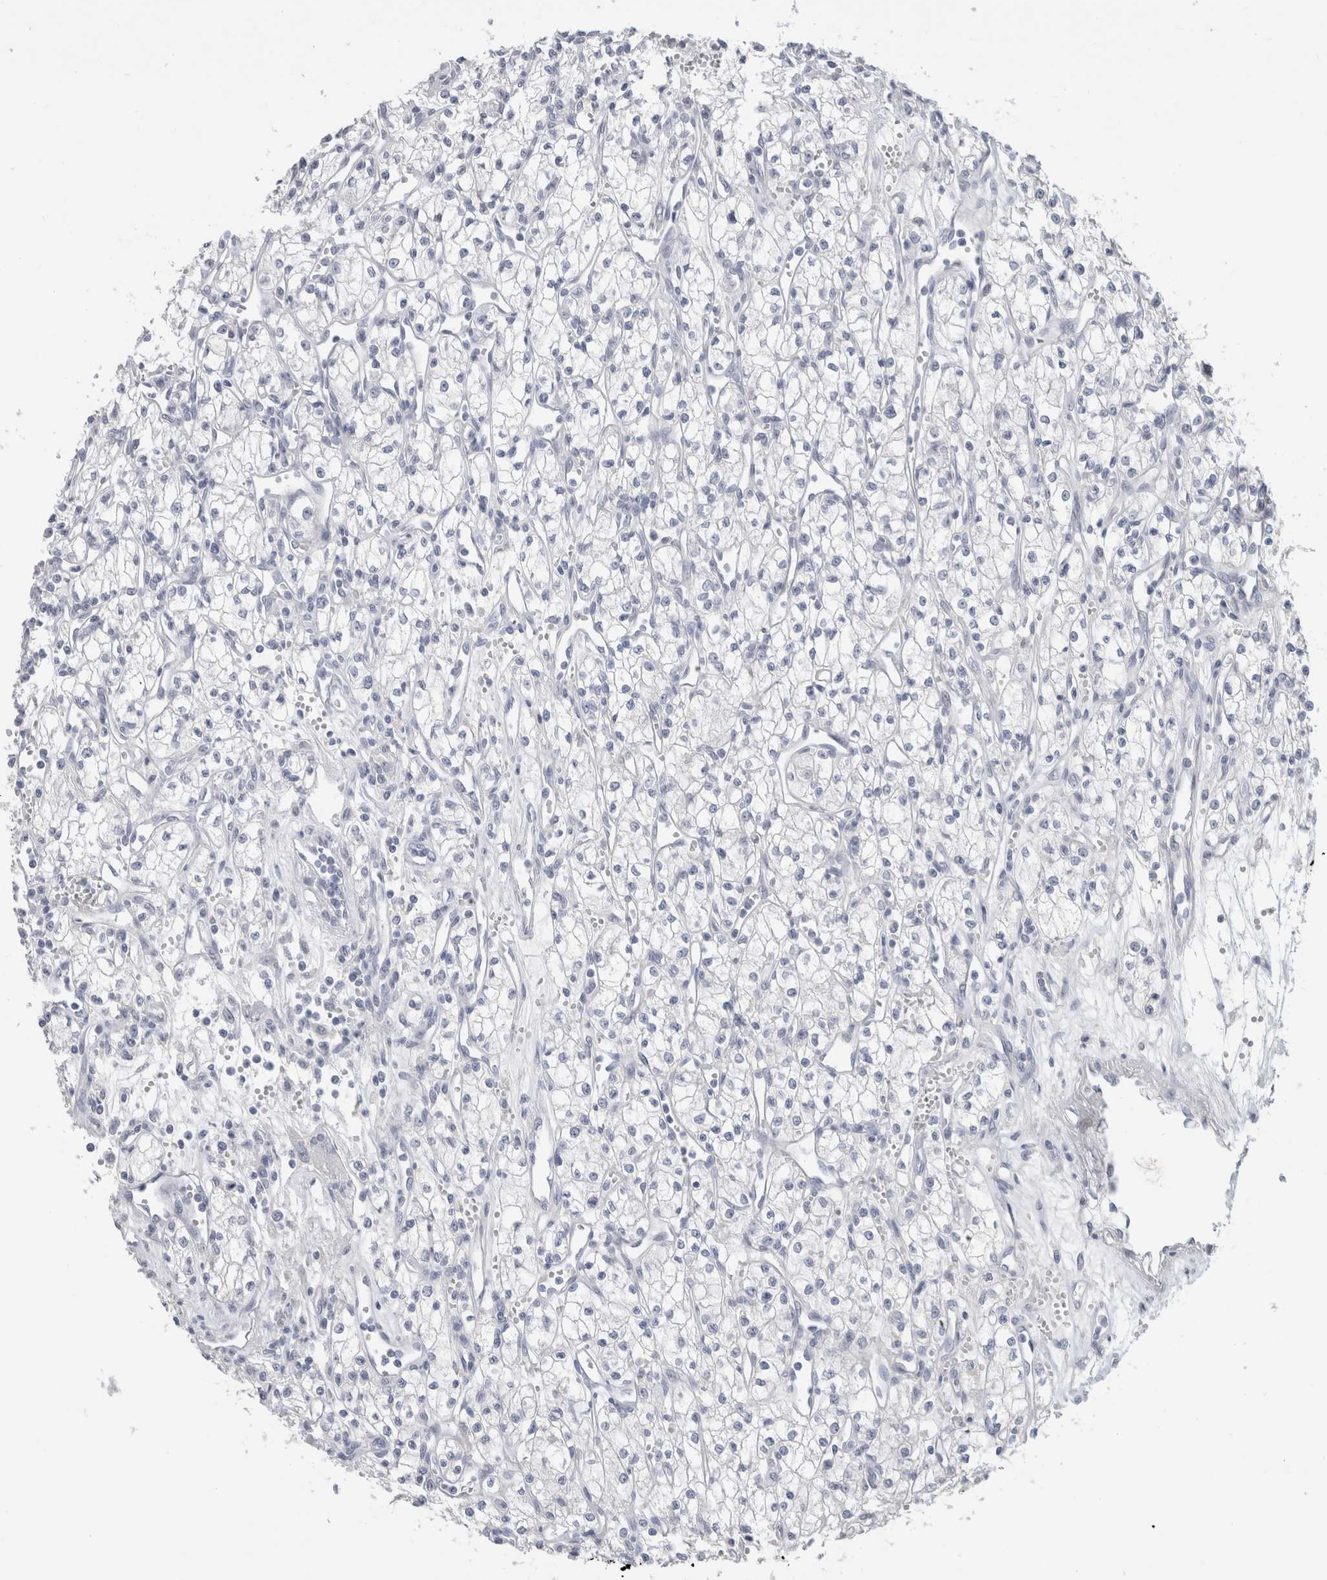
{"staining": {"intensity": "negative", "quantity": "none", "location": "none"}, "tissue": "renal cancer", "cell_type": "Tumor cells", "image_type": "cancer", "snomed": [{"axis": "morphology", "description": "Adenocarcinoma, NOS"}, {"axis": "topography", "description": "Kidney"}], "caption": "Renal cancer (adenocarcinoma) was stained to show a protein in brown. There is no significant expression in tumor cells.", "gene": "BCAN", "patient": {"sex": "male", "age": 59}}